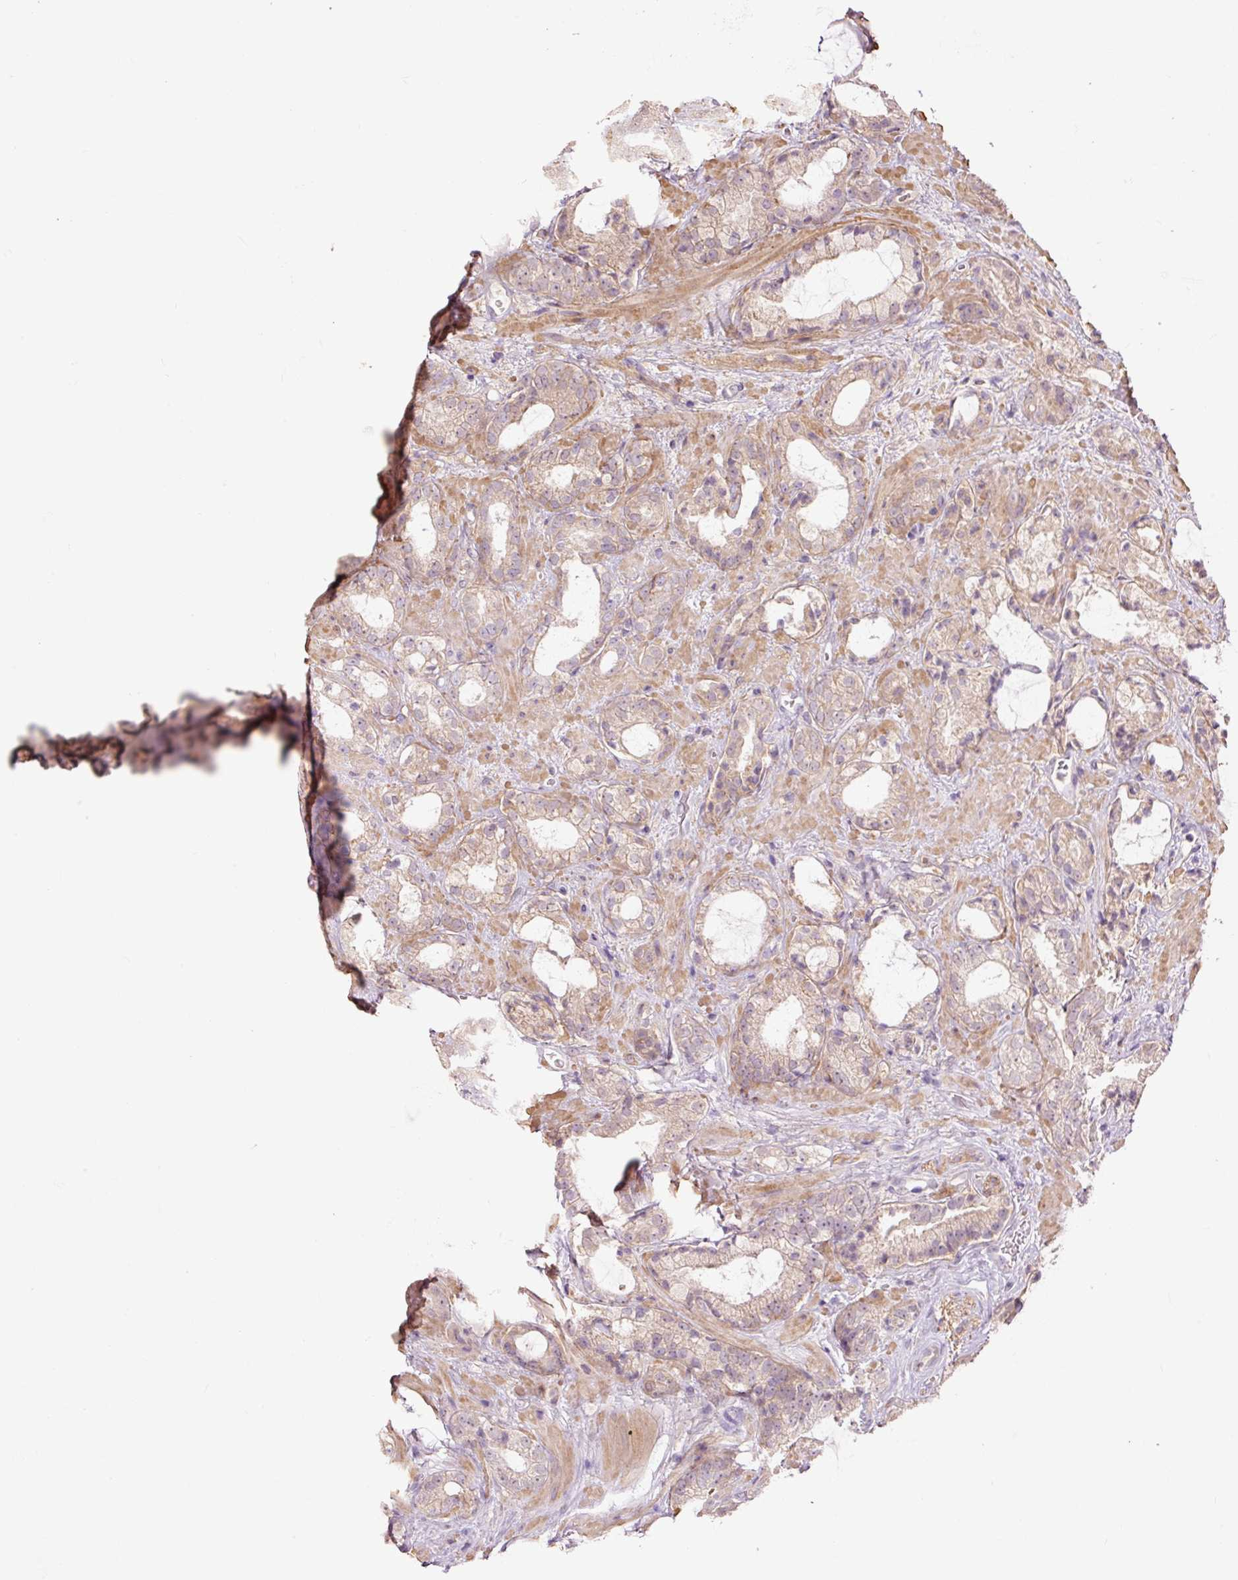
{"staining": {"intensity": "weak", "quantity": ">75%", "location": "cytoplasmic/membranous"}, "tissue": "prostate cancer", "cell_type": "Tumor cells", "image_type": "cancer", "snomed": [{"axis": "morphology", "description": "Adenocarcinoma, Low grade"}, {"axis": "topography", "description": "Prostate"}], "caption": "Protein staining shows weak cytoplasmic/membranous positivity in approximately >75% of tumor cells in prostate low-grade adenocarcinoma. Immunohistochemistry stains the protein of interest in brown and the nuclei are stained blue.", "gene": "SLC1A4", "patient": {"sex": "male", "age": 62}}